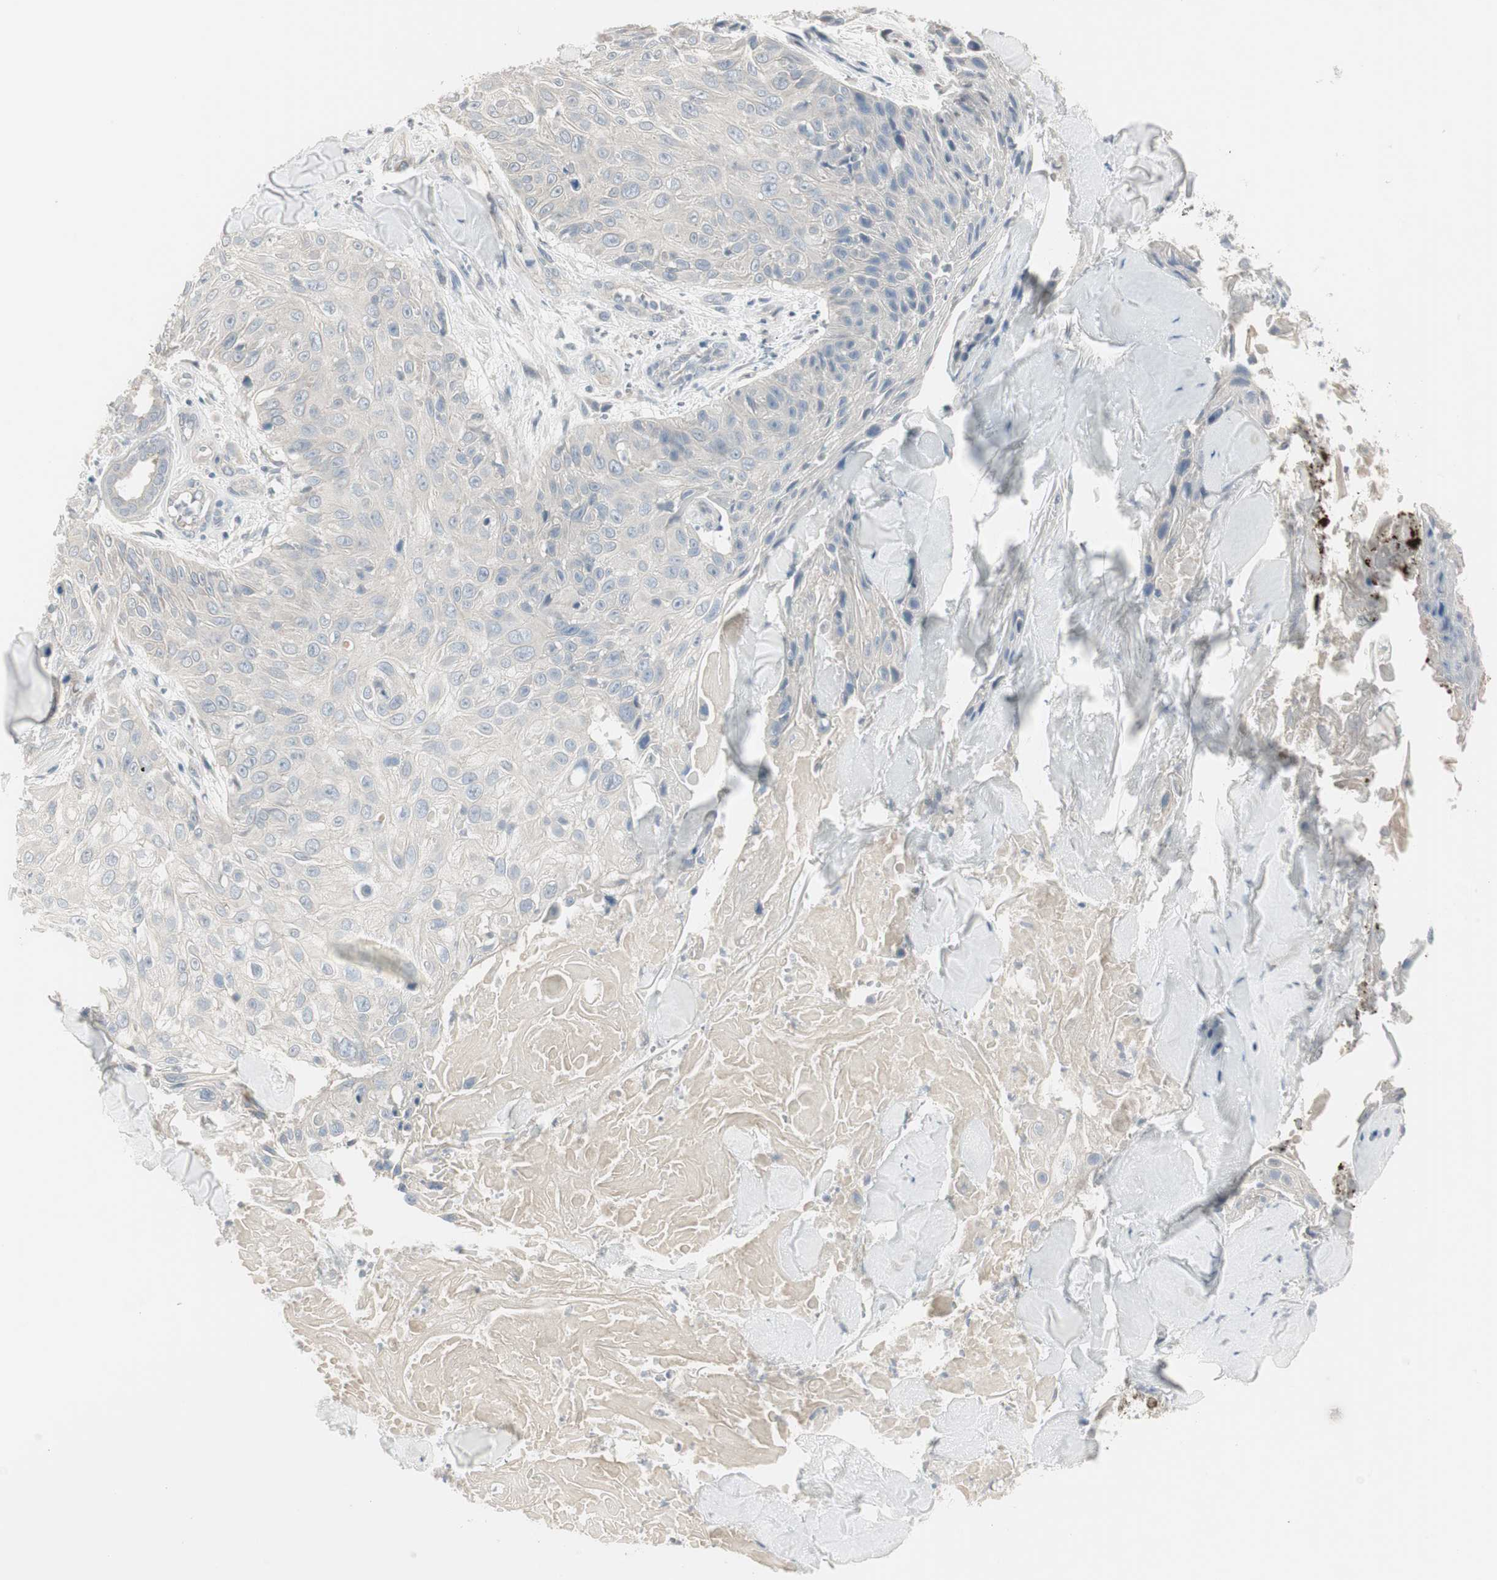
{"staining": {"intensity": "negative", "quantity": "none", "location": "none"}, "tissue": "skin cancer", "cell_type": "Tumor cells", "image_type": "cancer", "snomed": [{"axis": "morphology", "description": "Squamous cell carcinoma, NOS"}, {"axis": "topography", "description": "Skin"}], "caption": "Immunohistochemical staining of skin squamous cell carcinoma exhibits no significant staining in tumor cells. (Stains: DAB (3,3'-diaminobenzidine) IHC with hematoxylin counter stain, Microscopy: brightfield microscopy at high magnification).", "gene": "DMPK", "patient": {"sex": "male", "age": 86}}